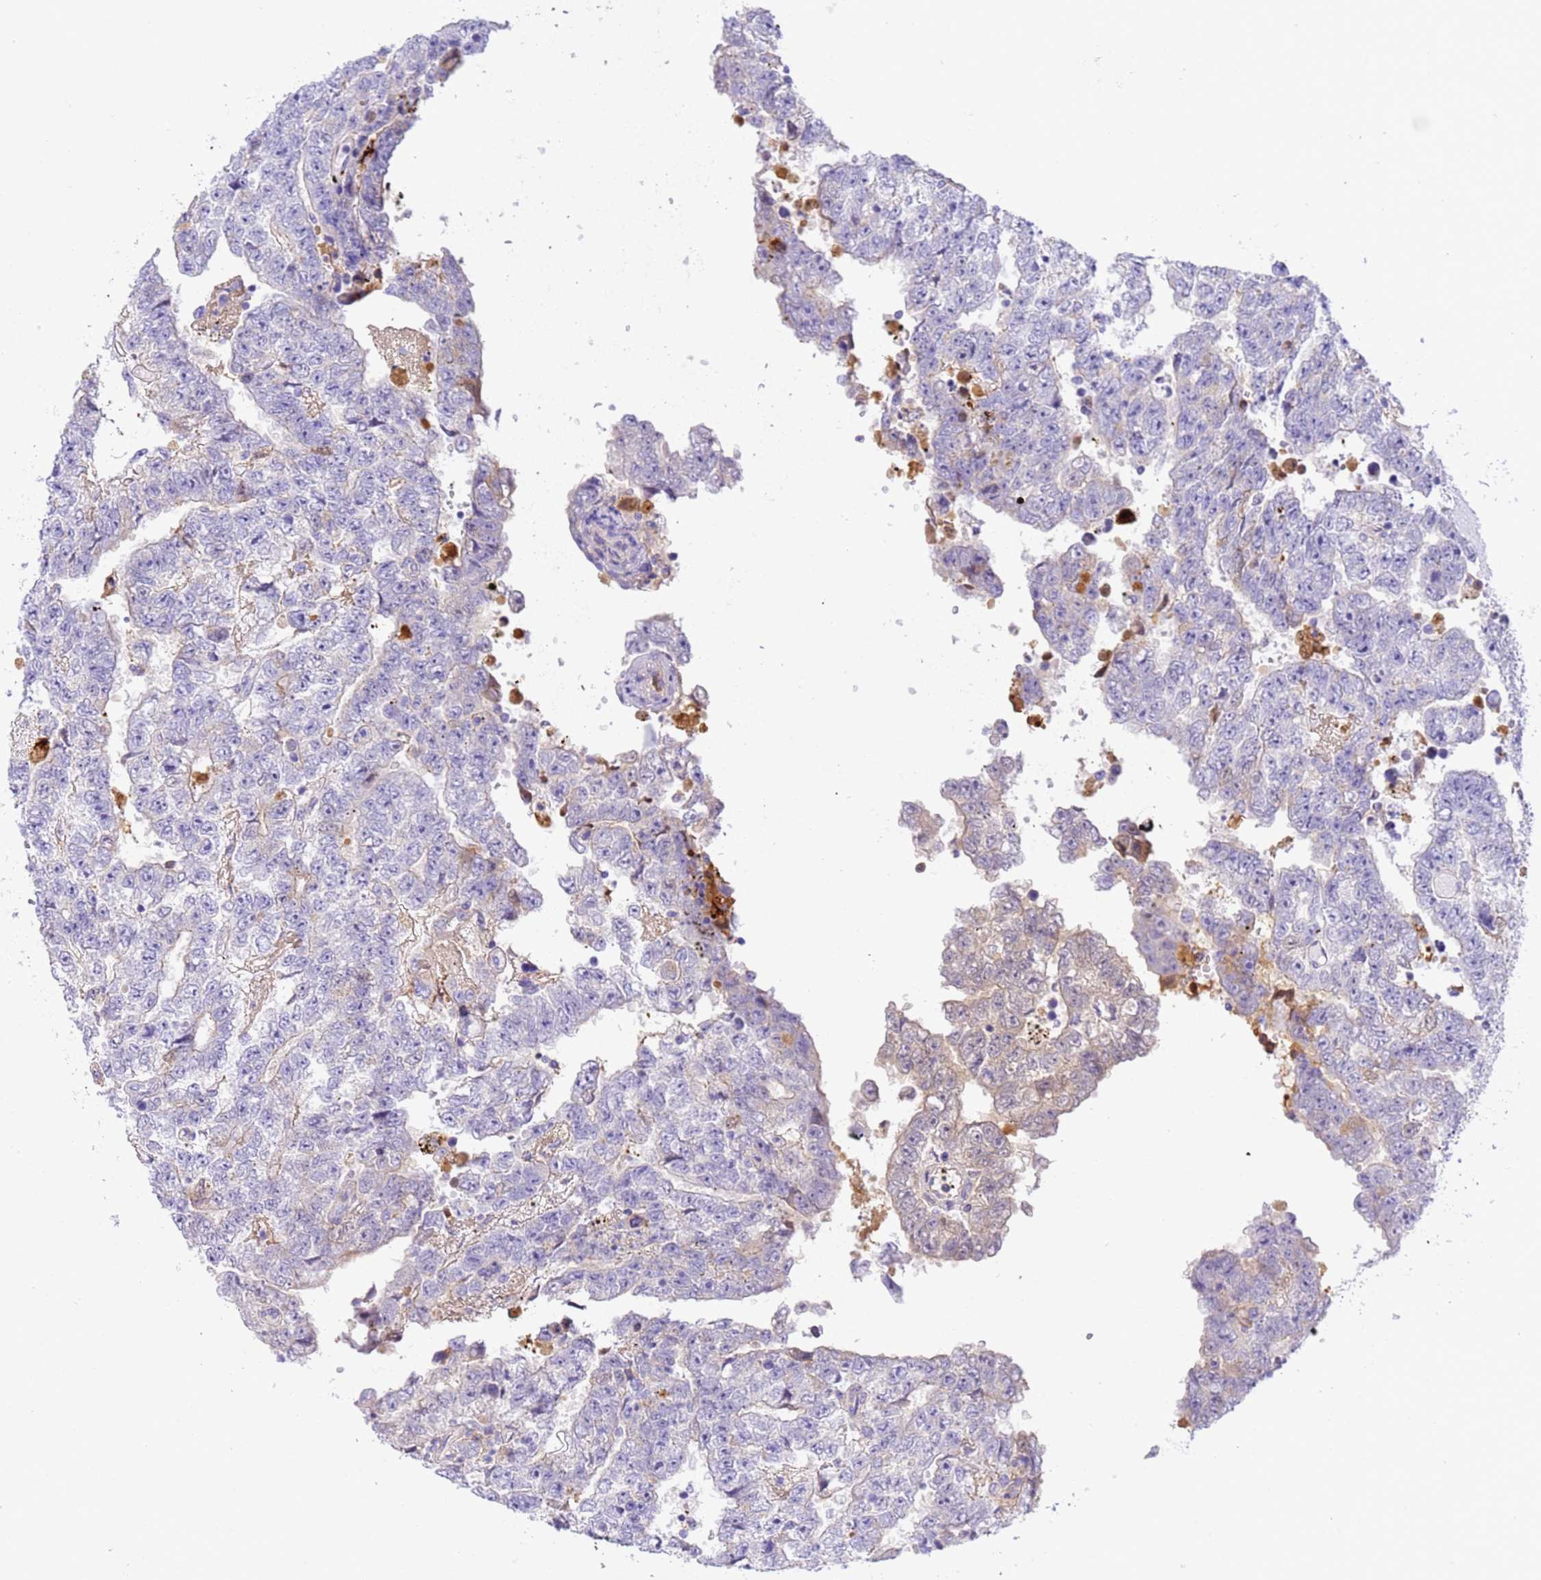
{"staining": {"intensity": "weak", "quantity": "<25%", "location": "cytoplasmic/membranous"}, "tissue": "testis cancer", "cell_type": "Tumor cells", "image_type": "cancer", "snomed": [{"axis": "morphology", "description": "Carcinoma, Embryonal, NOS"}, {"axis": "topography", "description": "Testis"}], "caption": "The image reveals no staining of tumor cells in testis cancer (embryonal carcinoma). (DAB (3,3'-diaminobenzidine) immunohistochemistry visualized using brightfield microscopy, high magnification).", "gene": "CFHR2", "patient": {"sex": "male", "age": 25}}